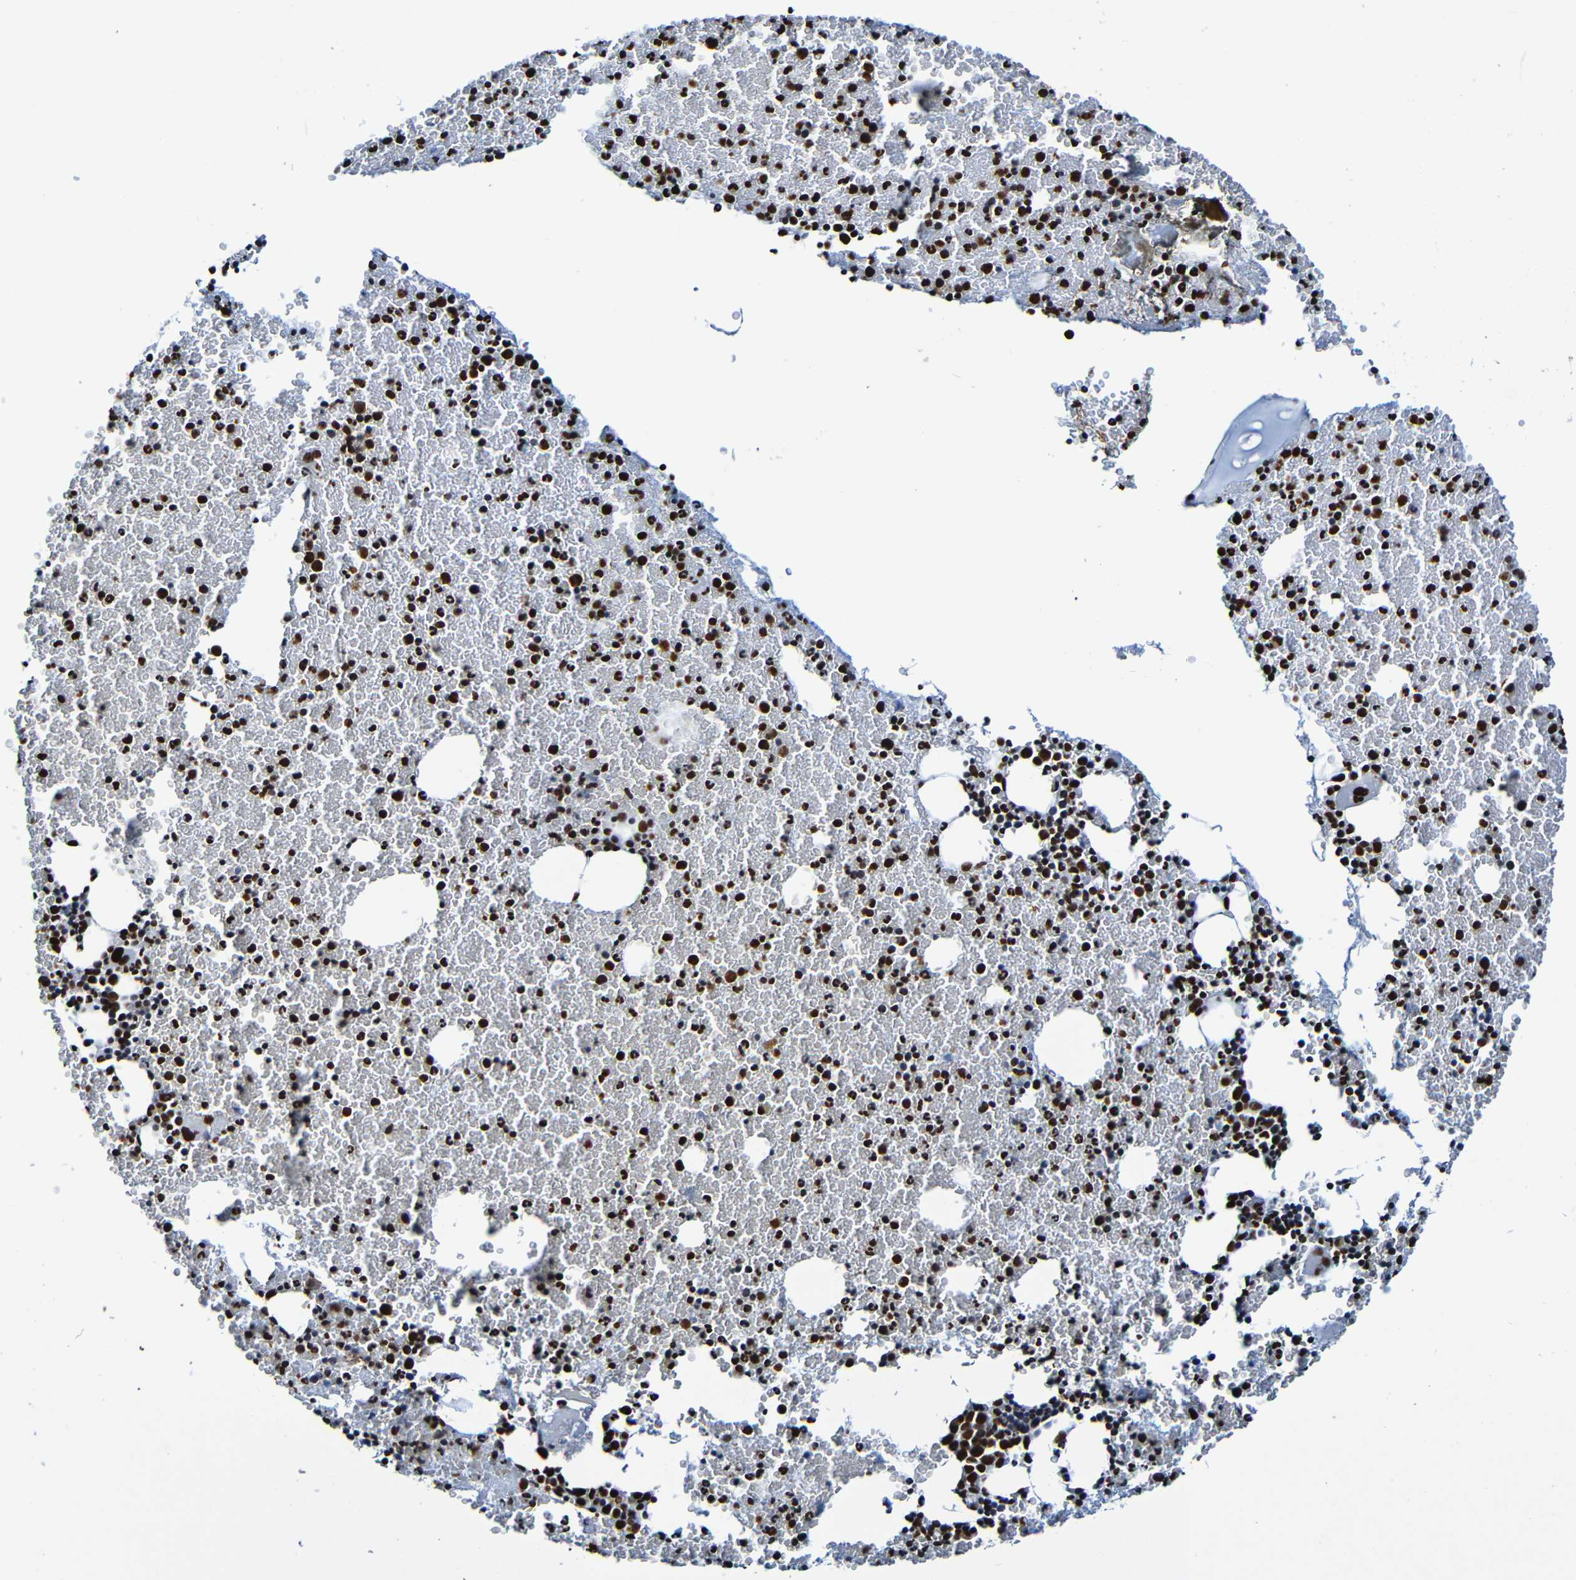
{"staining": {"intensity": "strong", "quantity": ">75%", "location": "nuclear"}, "tissue": "bone marrow", "cell_type": "Hematopoietic cells", "image_type": "normal", "snomed": [{"axis": "morphology", "description": "Normal tissue, NOS"}, {"axis": "morphology", "description": "Inflammation, NOS"}, {"axis": "topography", "description": "Bone marrow"}], "caption": "Hematopoietic cells exhibit high levels of strong nuclear staining in about >75% of cells in benign human bone marrow.", "gene": "SRSF3", "patient": {"sex": "female", "age": 17}}